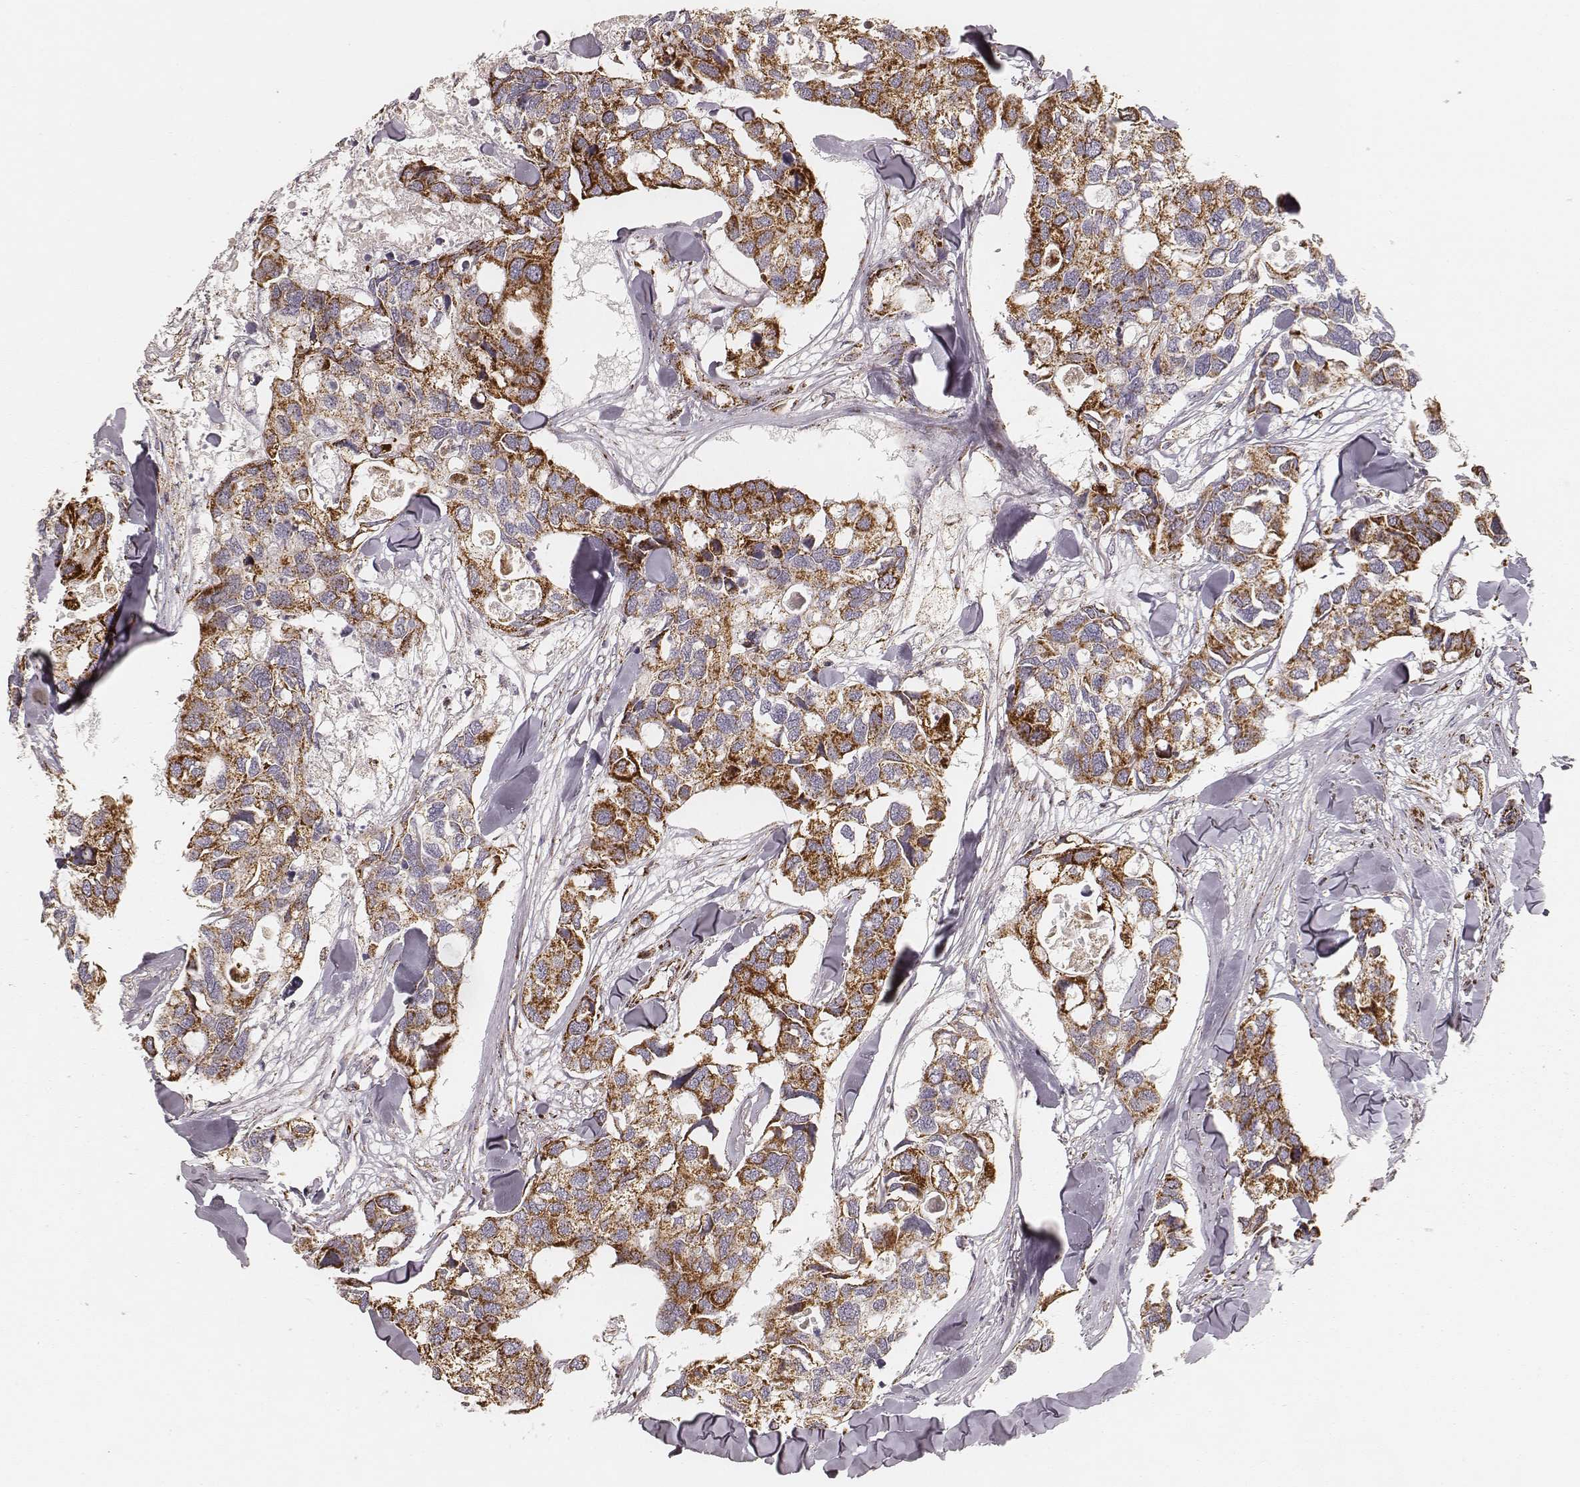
{"staining": {"intensity": "strong", "quantity": ">75%", "location": "cytoplasmic/membranous"}, "tissue": "breast cancer", "cell_type": "Tumor cells", "image_type": "cancer", "snomed": [{"axis": "morphology", "description": "Duct carcinoma"}, {"axis": "topography", "description": "Breast"}], "caption": "This is an image of immunohistochemistry (IHC) staining of invasive ductal carcinoma (breast), which shows strong expression in the cytoplasmic/membranous of tumor cells.", "gene": "CS", "patient": {"sex": "female", "age": 83}}